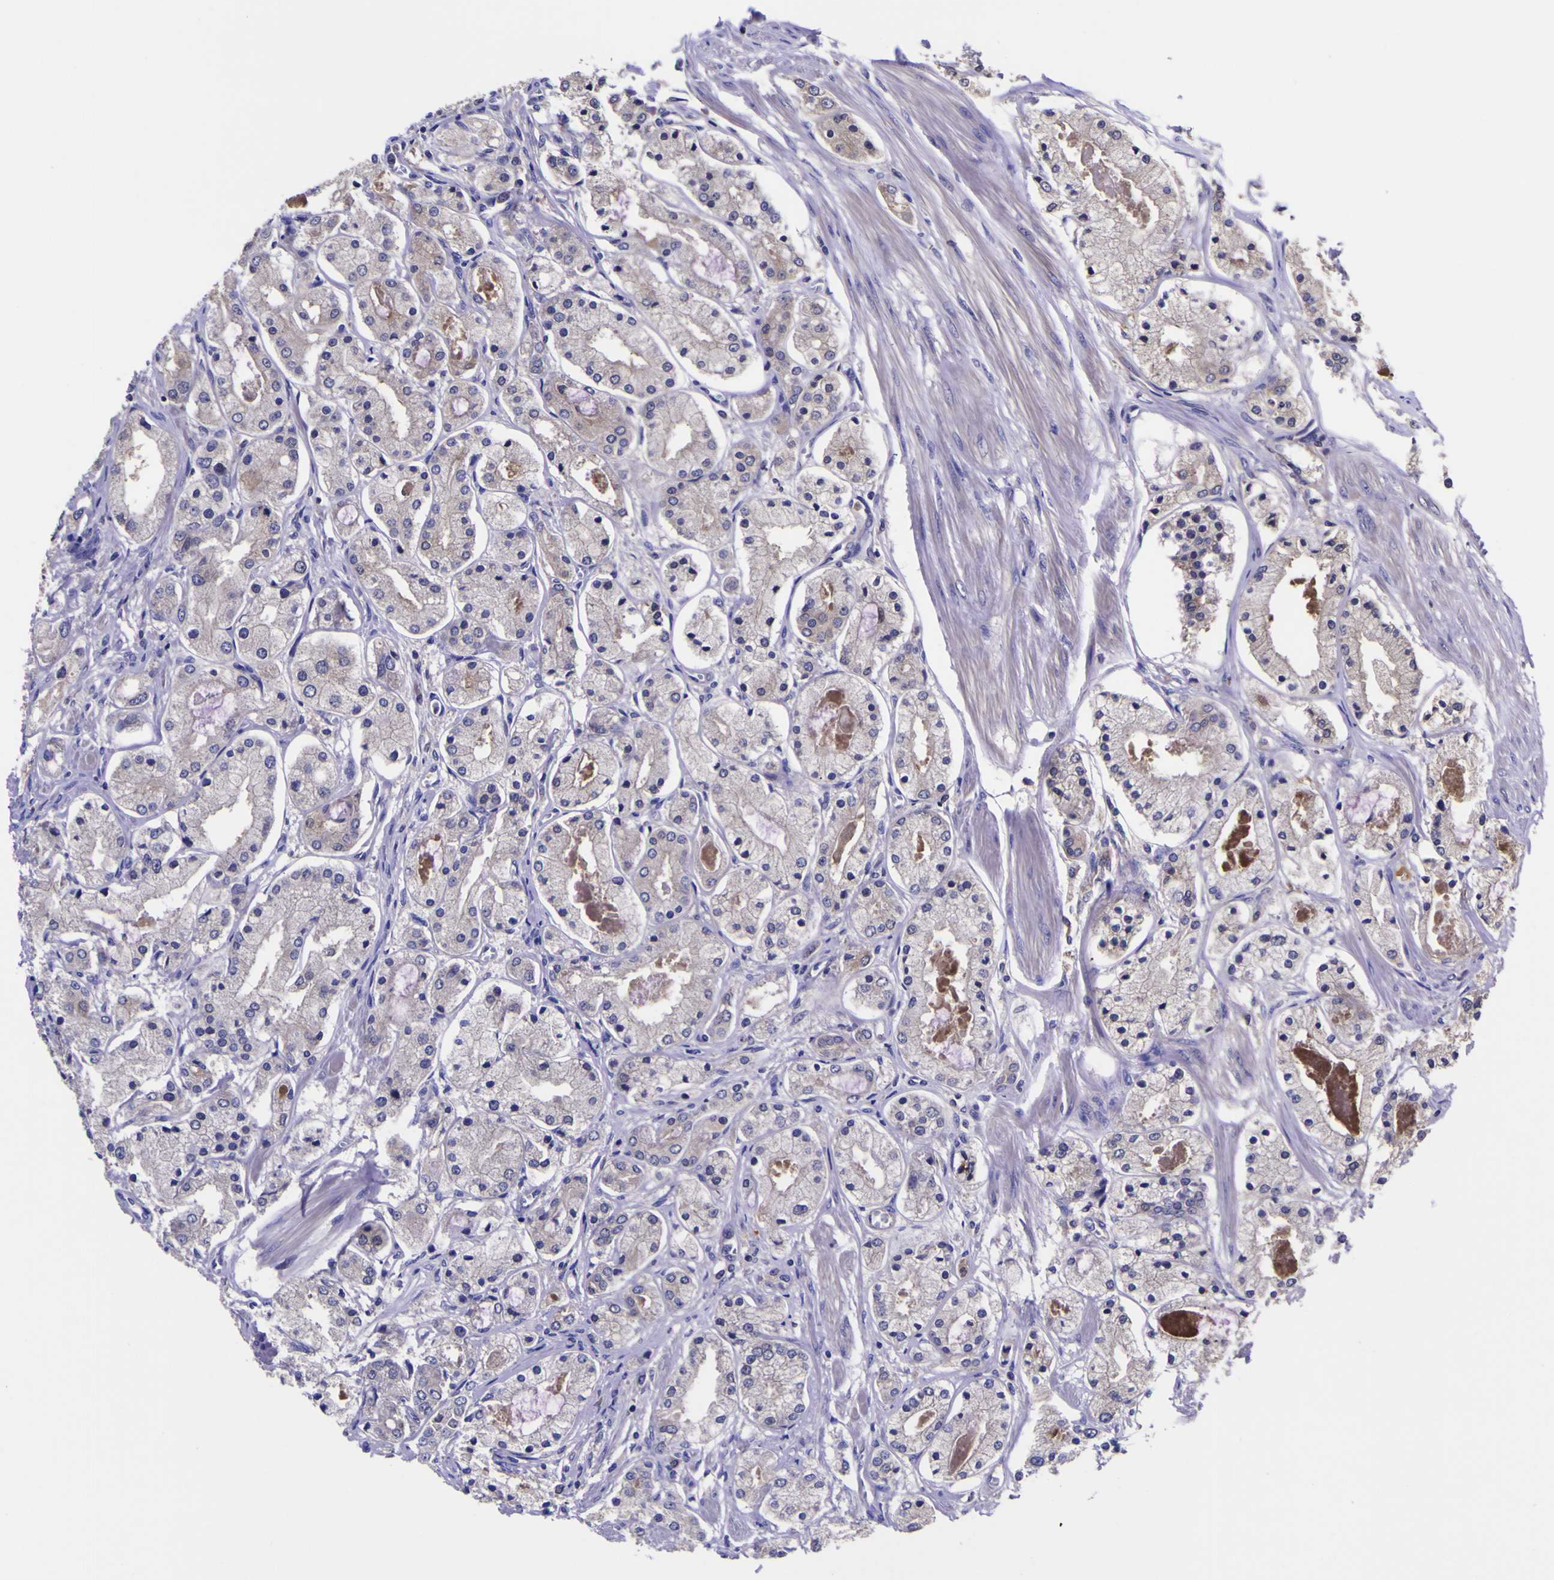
{"staining": {"intensity": "negative", "quantity": "none", "location": "none"}, "tissue": "prostate cancer", "cell_type": "Tumor cells", "image_type": "cancer", "snomed": [{"axis": "morphology", "description": "Adenocarcinoma, High grade"}, {"axis": "topography", "description": "Prostate"}], "caption": "The micrograph demonstrates no staining of tumor cells in prostate high-grade adenocarcinoma.", "gene": "MAPK14", "patient": {"sex": "male", "age": 66}}